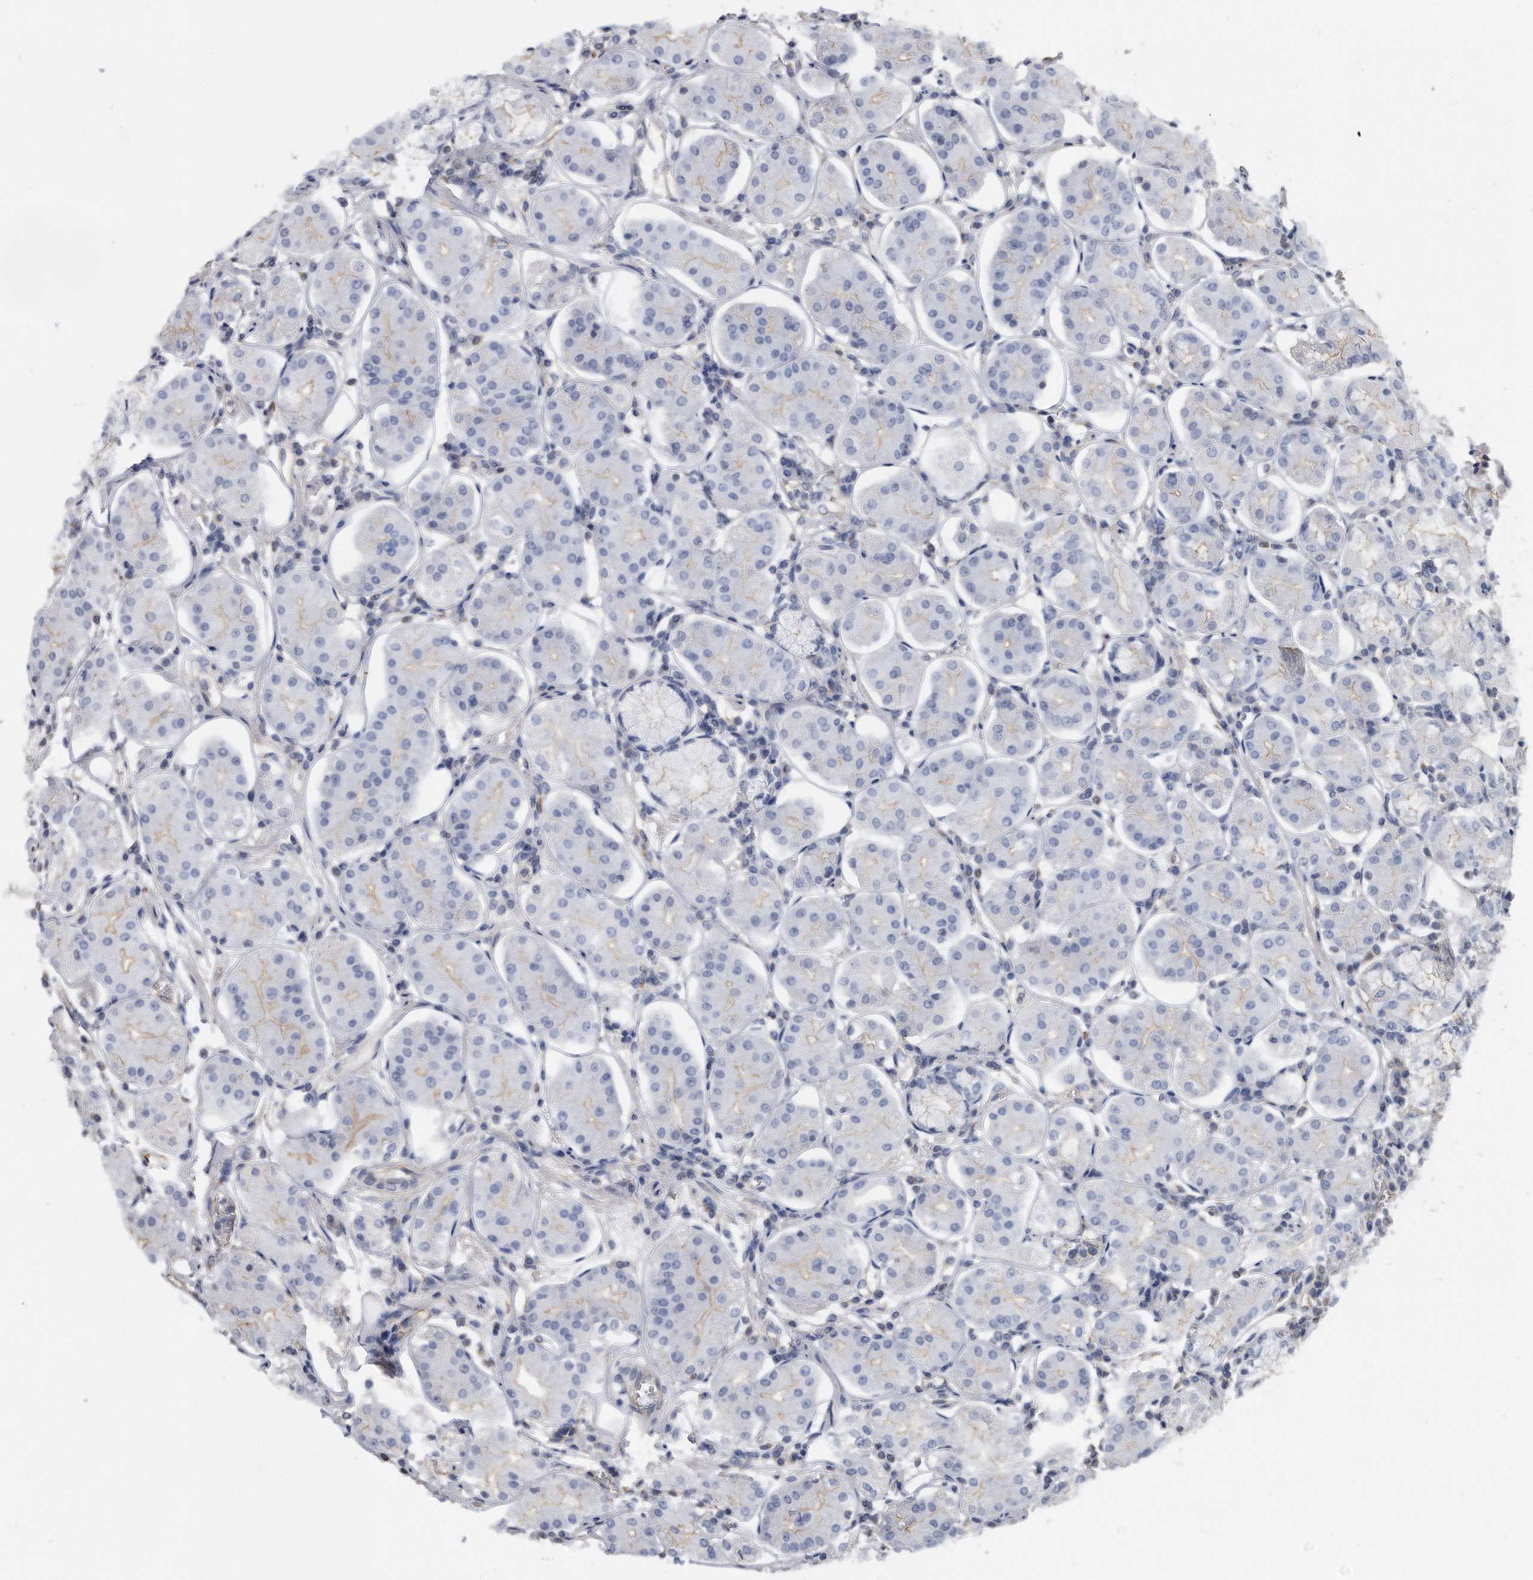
{"staining": {"intensity": "weak", "quantity": "<25%", "location": "cytoplasmic/membranous"}, "tissue": "stomach", "cell_type": "Glandular cells", "image_type": "normal", "snomed": [{"axis": "morphology", "description": "Normal tissue, NOS"}, {"axis": "topography", "description": "Stomach, lower"}], "caption": "The IHC histopathology image has no significant staining in glandular cells of stomach.", "gene": "GPC1", "patient": {"sex": "female", "age": 56}}